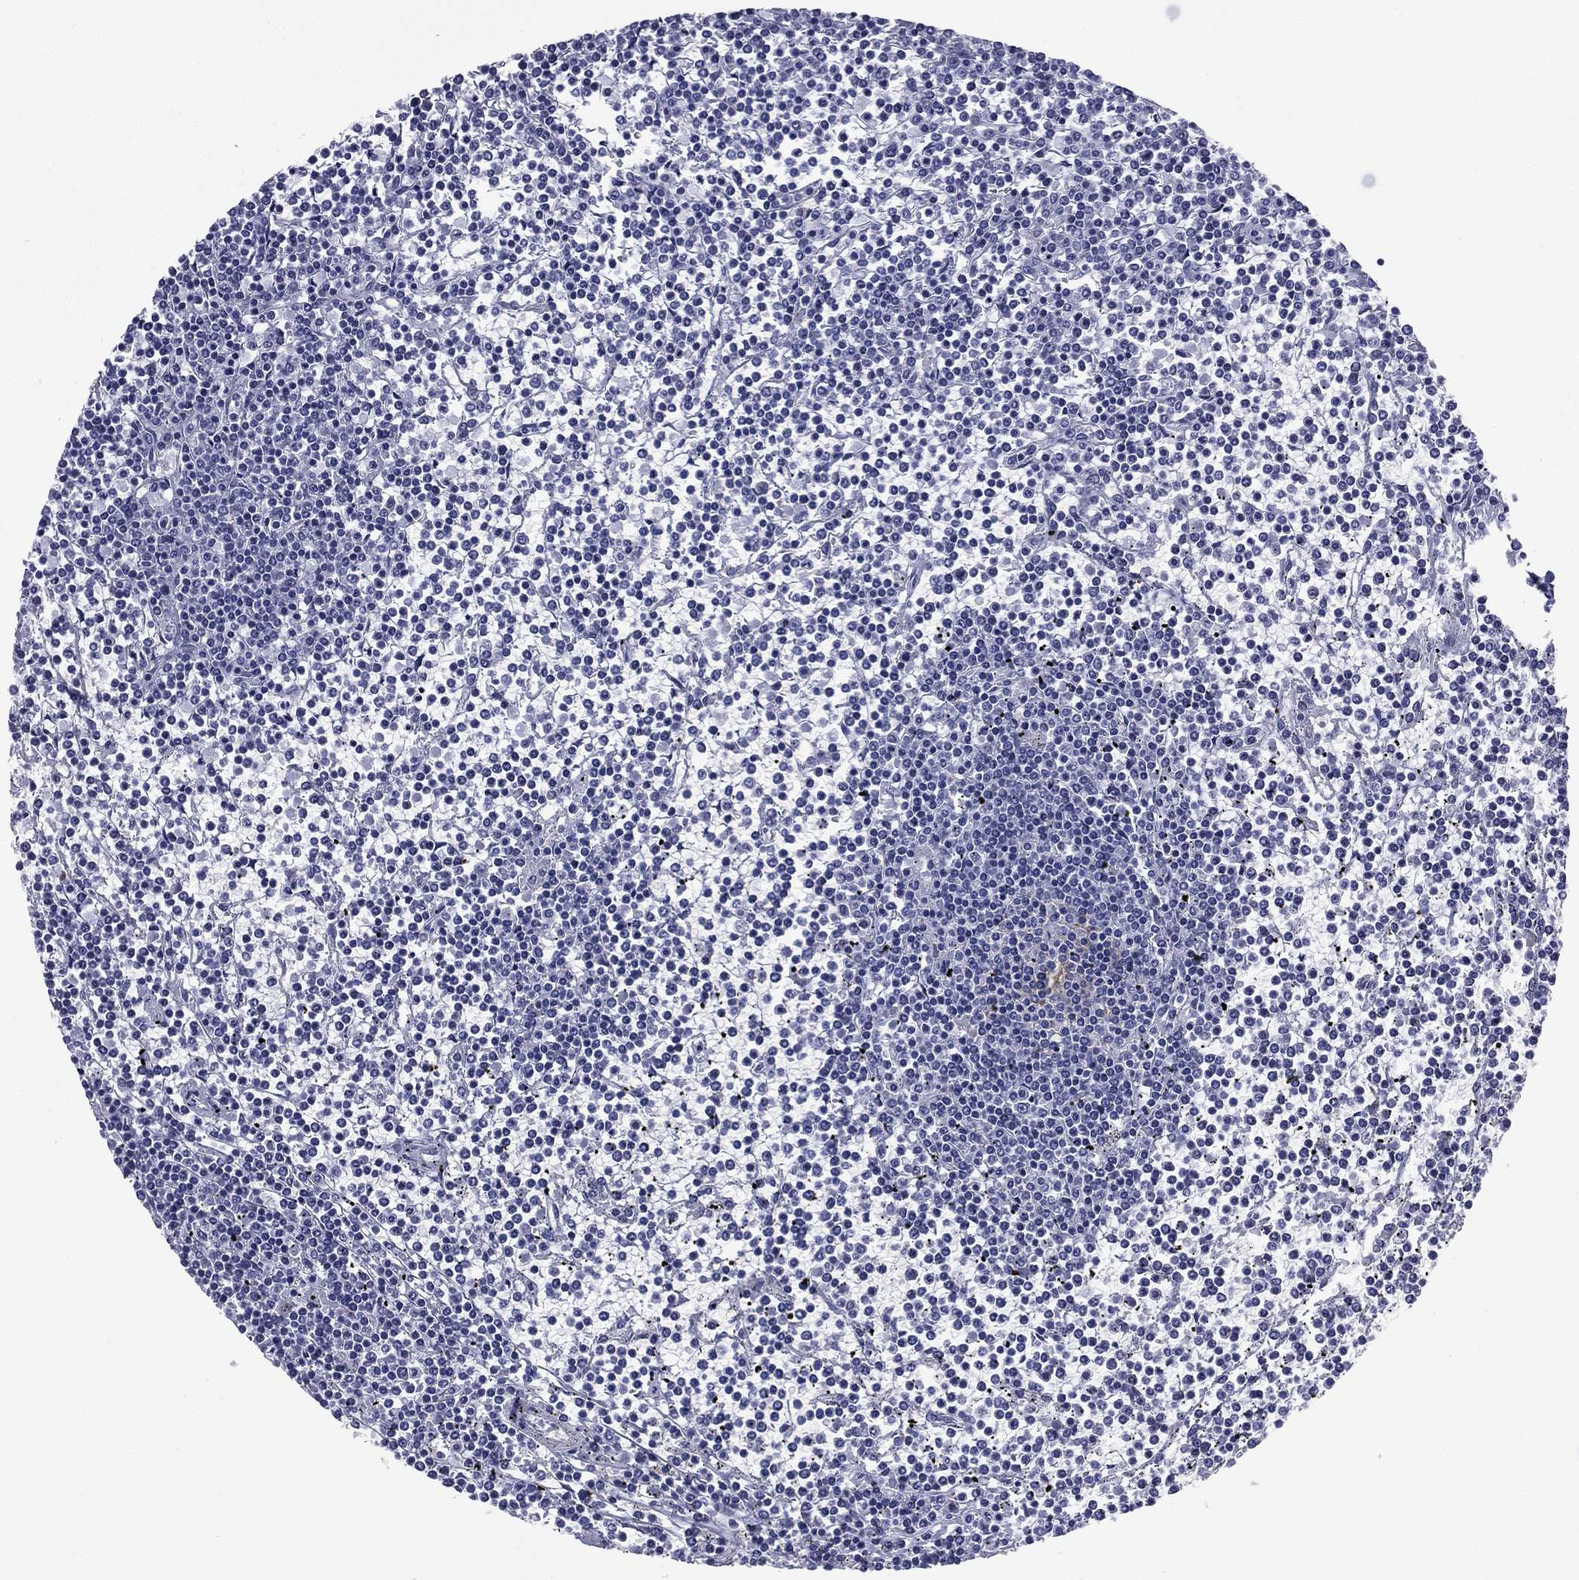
{"staining": {"intensity": "negative", "quantity": "none", "location": "none"}, "tissue": "lymphoma", "cell_type": "Tumor cells", "image_type": "cancer", "snomed": [{"axis": "morphology", "description": "Malignant lymphoma, non-Hodgkin's type, Low grade"}, {"axis": "topography", "description": "Spleen"}], "caption": "Photomicrograph shows no significant protein expression in tumor cells of malignant lymphoma, non-Hodgkin's type (low-grade).", "gene": "FCER2", "patient": {"sex": "female", "age": 19}}